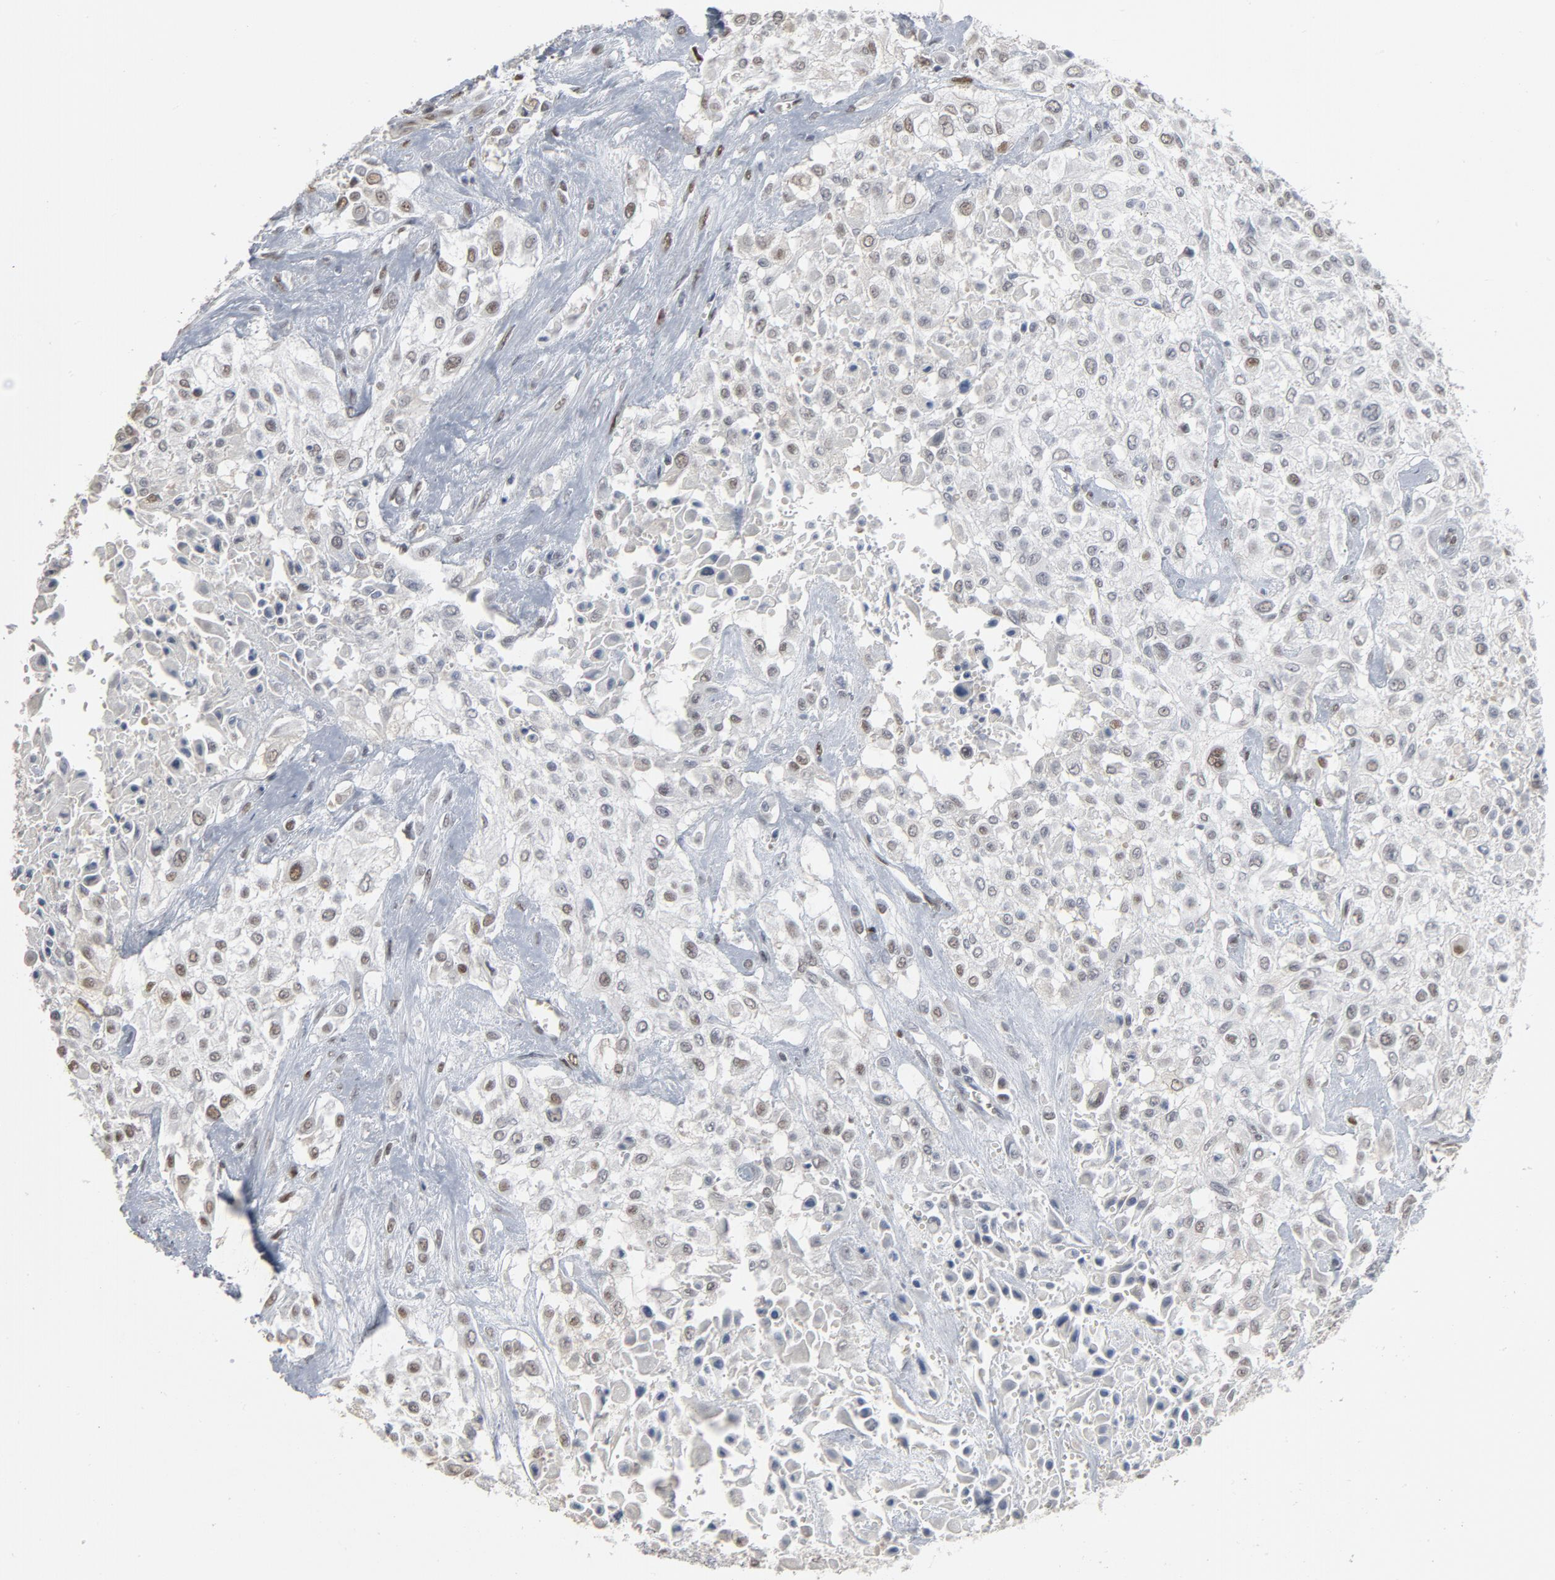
{"staining": {"intensity": "moderate", "quantity": "25%-75%", "location": "nuclear"}, "tissue": "urothelial cancer", "cell_type": "Tumor cells", "image_type": "cancer", "snomed": [{"axis": "morphology", "description": "Urothelial carcinoma, High grade"}, {"axis": "topography", "description": "Urinary bladder"}], "caption": "Immunohistochemistry (IHC) histopathology image of urothelial carcinoma (high-grade) stained for a protein (brown), which reveals medium levels of moderate nuclear staining in about 25%-75% of tumor cells.", "gene": "ATF7", "patient": {"sex": "male", "age": 57}}